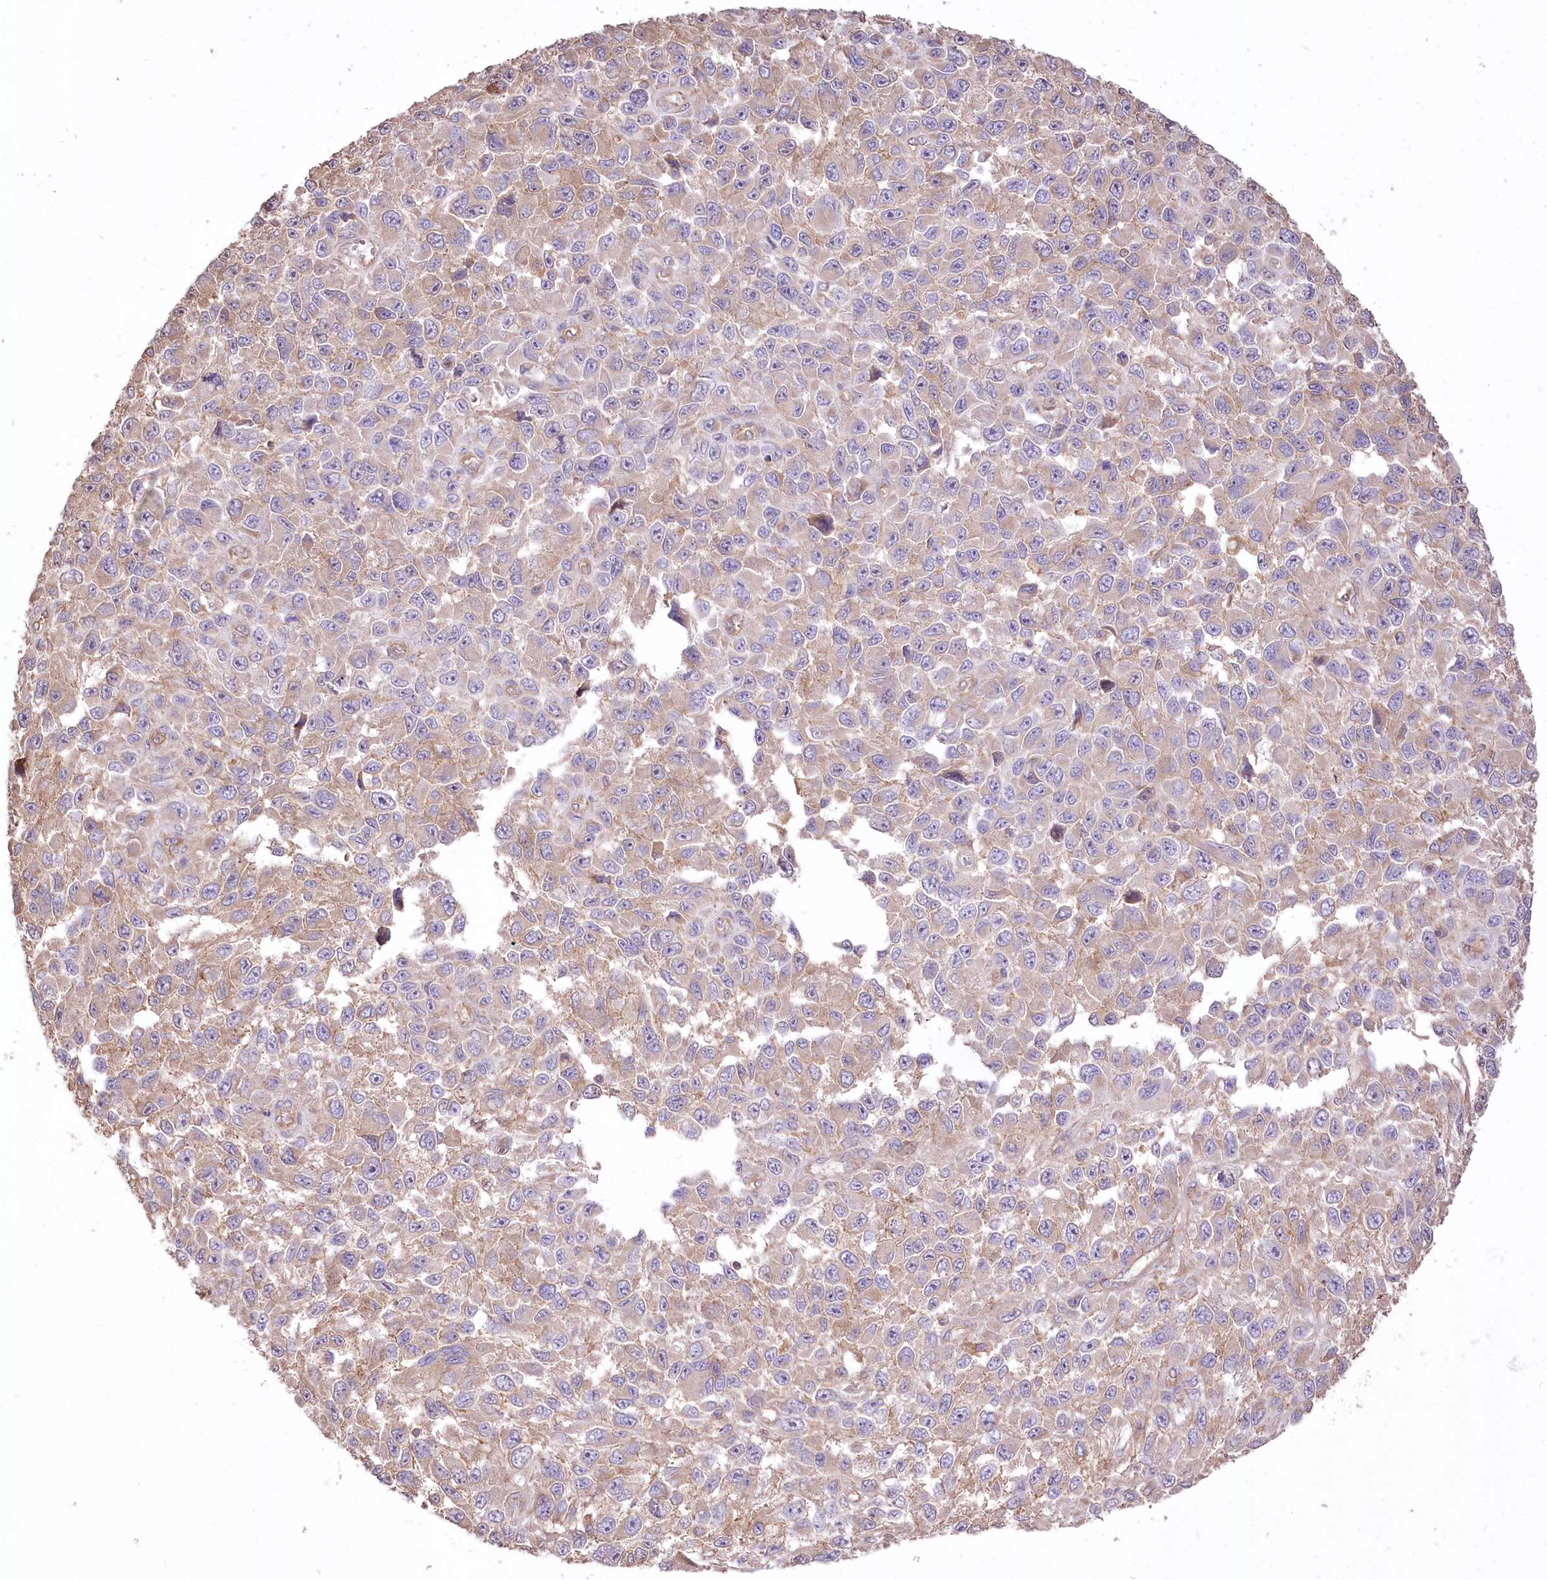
{"staining": {"intensity": "negative", "quantity": "none", "location": "none"}, "tissue": "melanoma", "cell_type": "Tumor cells", "image_type": "cancer", "snomed": [{"axis": "morphology", "description": "Malignant melanoma, NOS"}, {"axis": "topography", "description": "Skin"}], "caption": "DAB immunohistochemical staining of human malignant melanoma exhibits no significant positivity in tumor cells. (DAB (3,3'-diaminobenzidine) immunohistochemistry with hematoxylin counter stain).", "gene": "XYLB", "patient": {"sex": "female", "age": 96}}